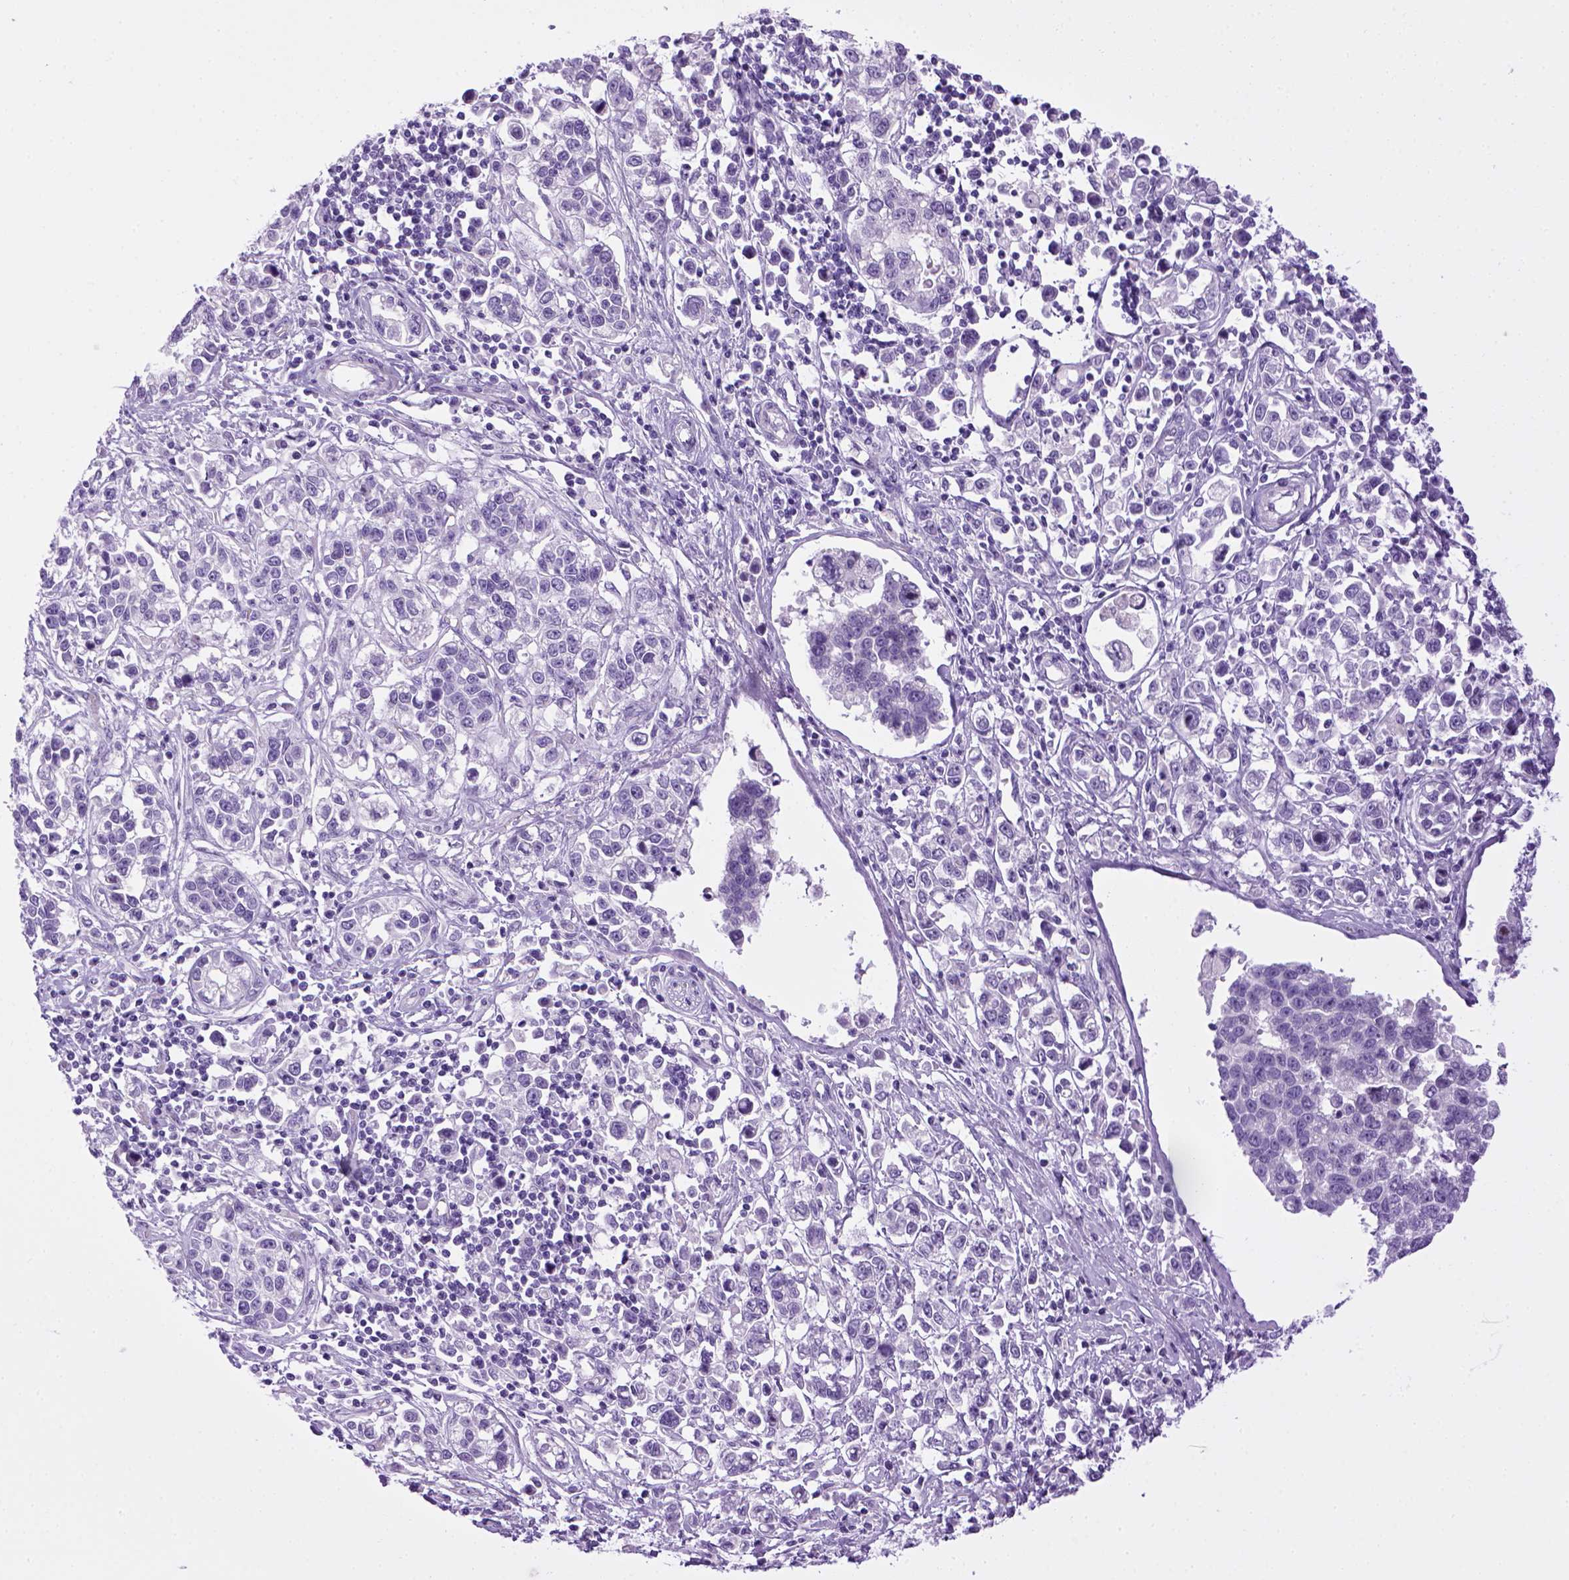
{"staining": {"intensity": "negative", "quantity": "none", "location": "none"}, "tissue": "stomach cancer", "cell_type": "Tumor cells", "image_type": "cancer", "snomed": [{"axis": "morphology", "description": "Adenocarcinoma, NOS"}, {"axis": "topography", "description": "Stomach"}], "caption": "DAB immunohistochemical staining of human stomach cancer demonstrates no significant staining in tumor cells. (DAB (3,3'-diaminobenzidine) immunohistochemistry with hematoxylin counter stain).", "gene": "SGCG", "patient": {"sex": "male", "age": 93}}